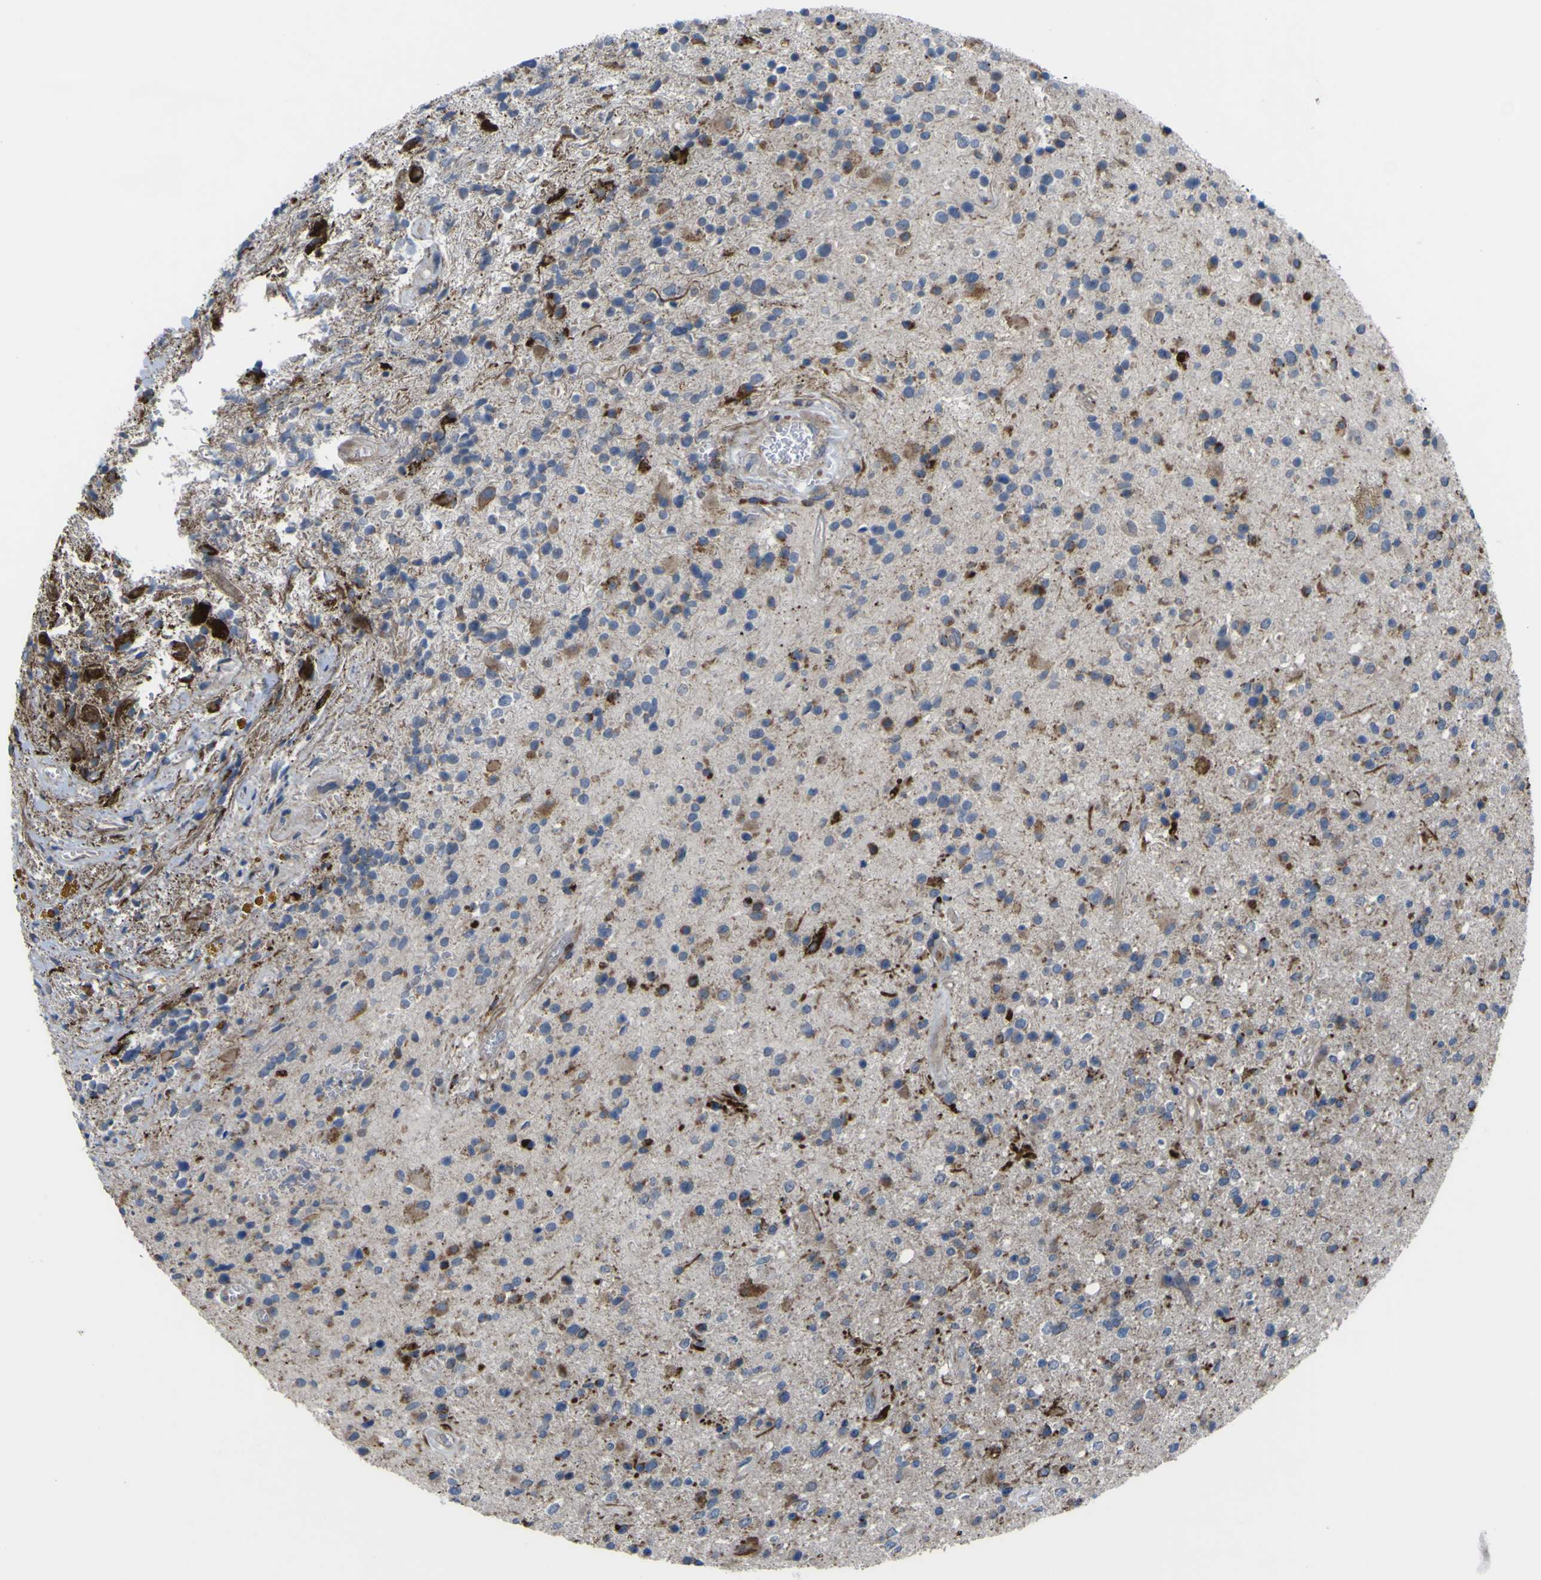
{"staining": {"intensity": "moderate", "quantity": "25%-75%", "location": "cytoplasmic/membranous"}, "tissue": "glioma", "cell_type": "Tumor cells", "image_type": "cancer", "snomed": [{"axis": "morphology", "description": "Glioma, malignant, High grade"}, {"axis": "topography", "description": "Brain"}], "caption": "IHC of human malignant high-grade glioma shows medium levels of moderate cytoplasmic/membranous staining in approximately 25%-75% of tumor cells.", "gene": "GPLD1", "patient": {"sex": "male", "age": 33}}